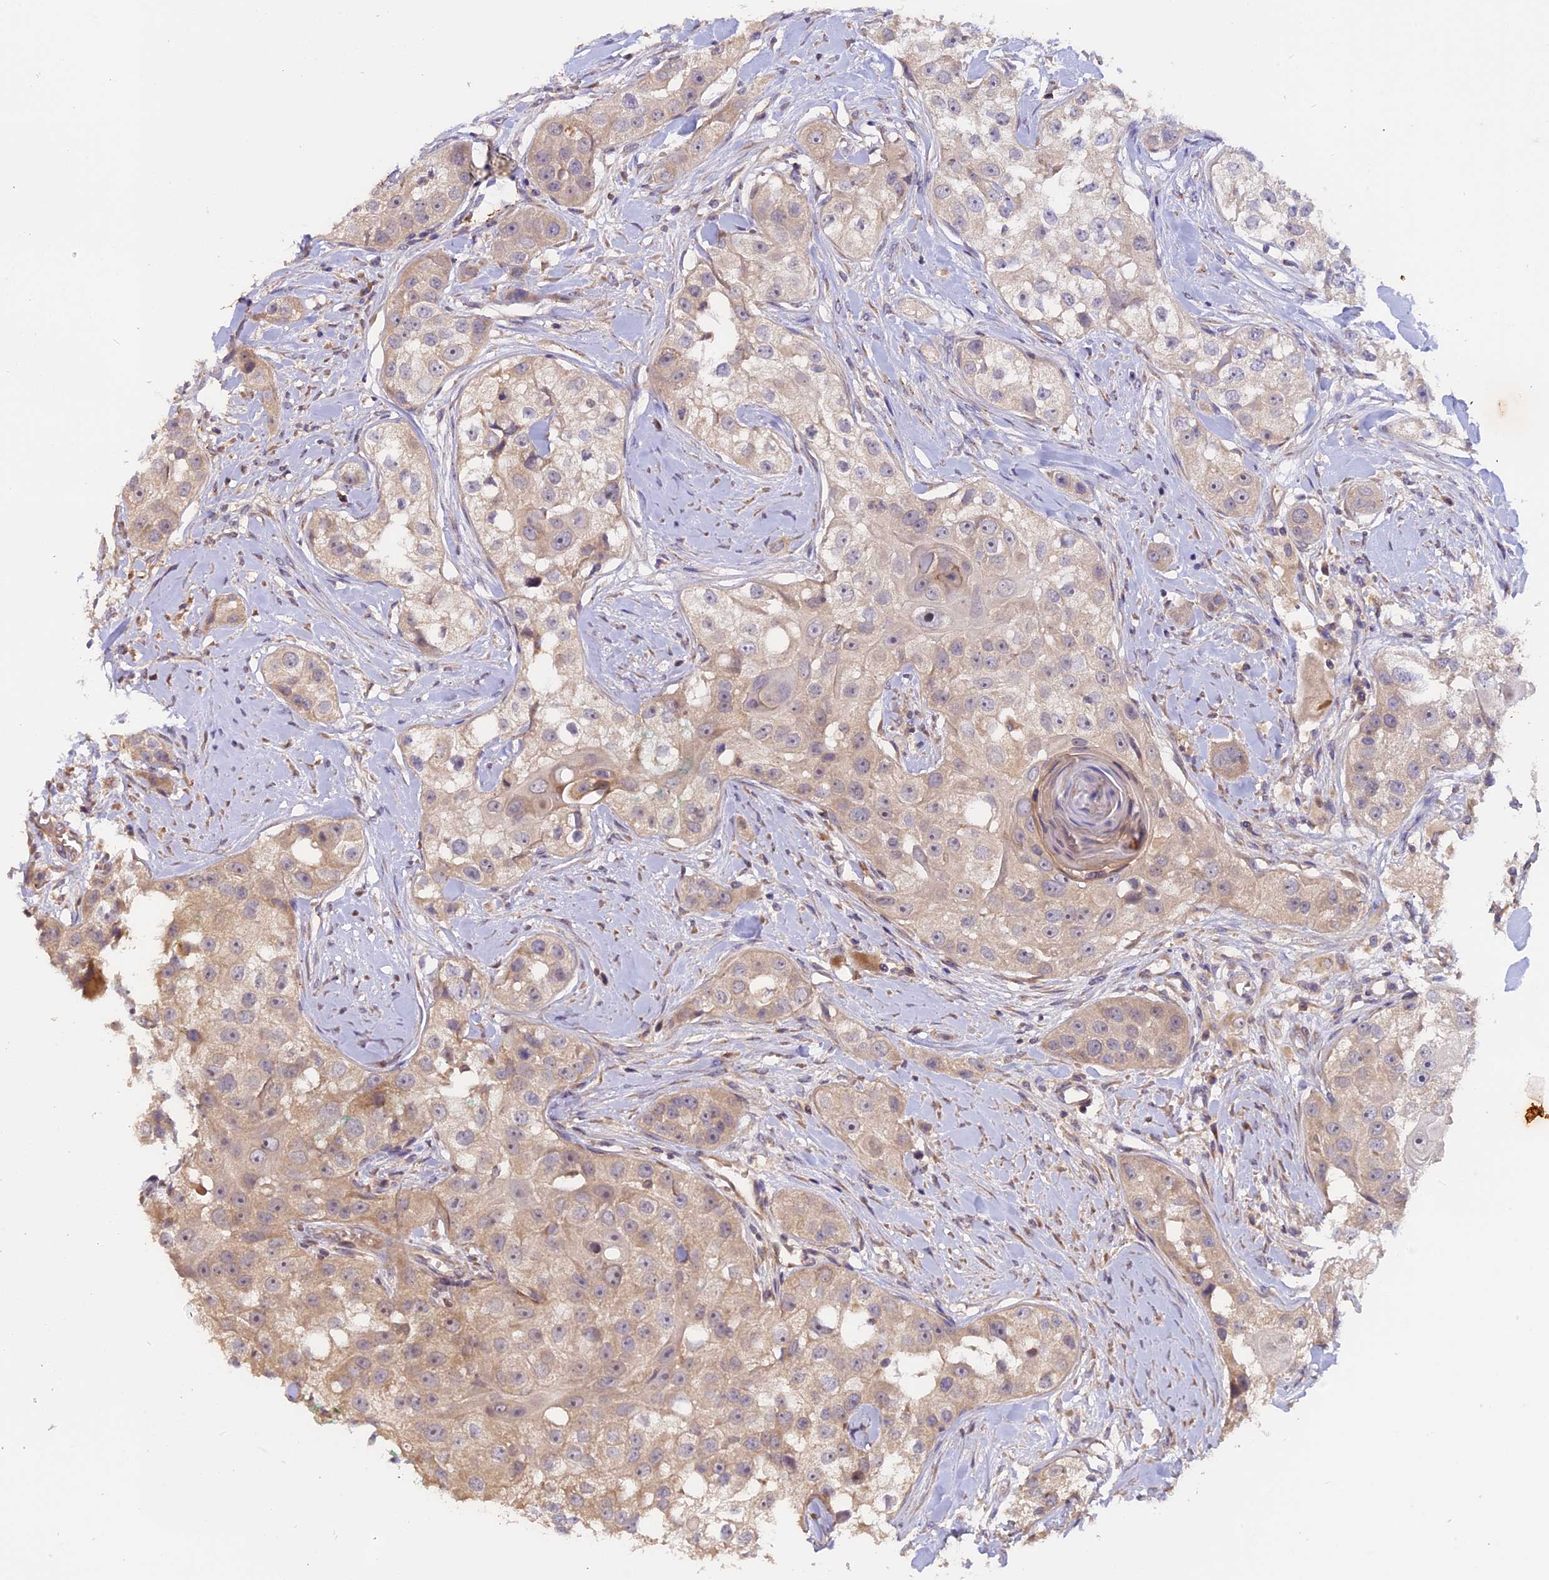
{"staining": {"intensity": "weak", "quantity": "<25%", "location": "cytoplasmic/membranous"}, "tissue": "head and neck cancer", "cell_type": "Tumor cells", "image_type": "cancer", "snomed": [{"axis": "morphology", "description": "Normal tissue, NOS"}, {"axis": "morphology", "description": "Squamous cell carcinoma, NOS"}, {"axis": "topography", "description": "Skeletal muscle"}, {"axis": "topography", "description": "Head-Neck"}], "caption": "Head and neck squamous cell carcinoma stained for a protein using immunohistochemistry demonstrates no staining tumor cells.", "gene": "MEMO1", "patient": {"sex": "male", "age": 51}}